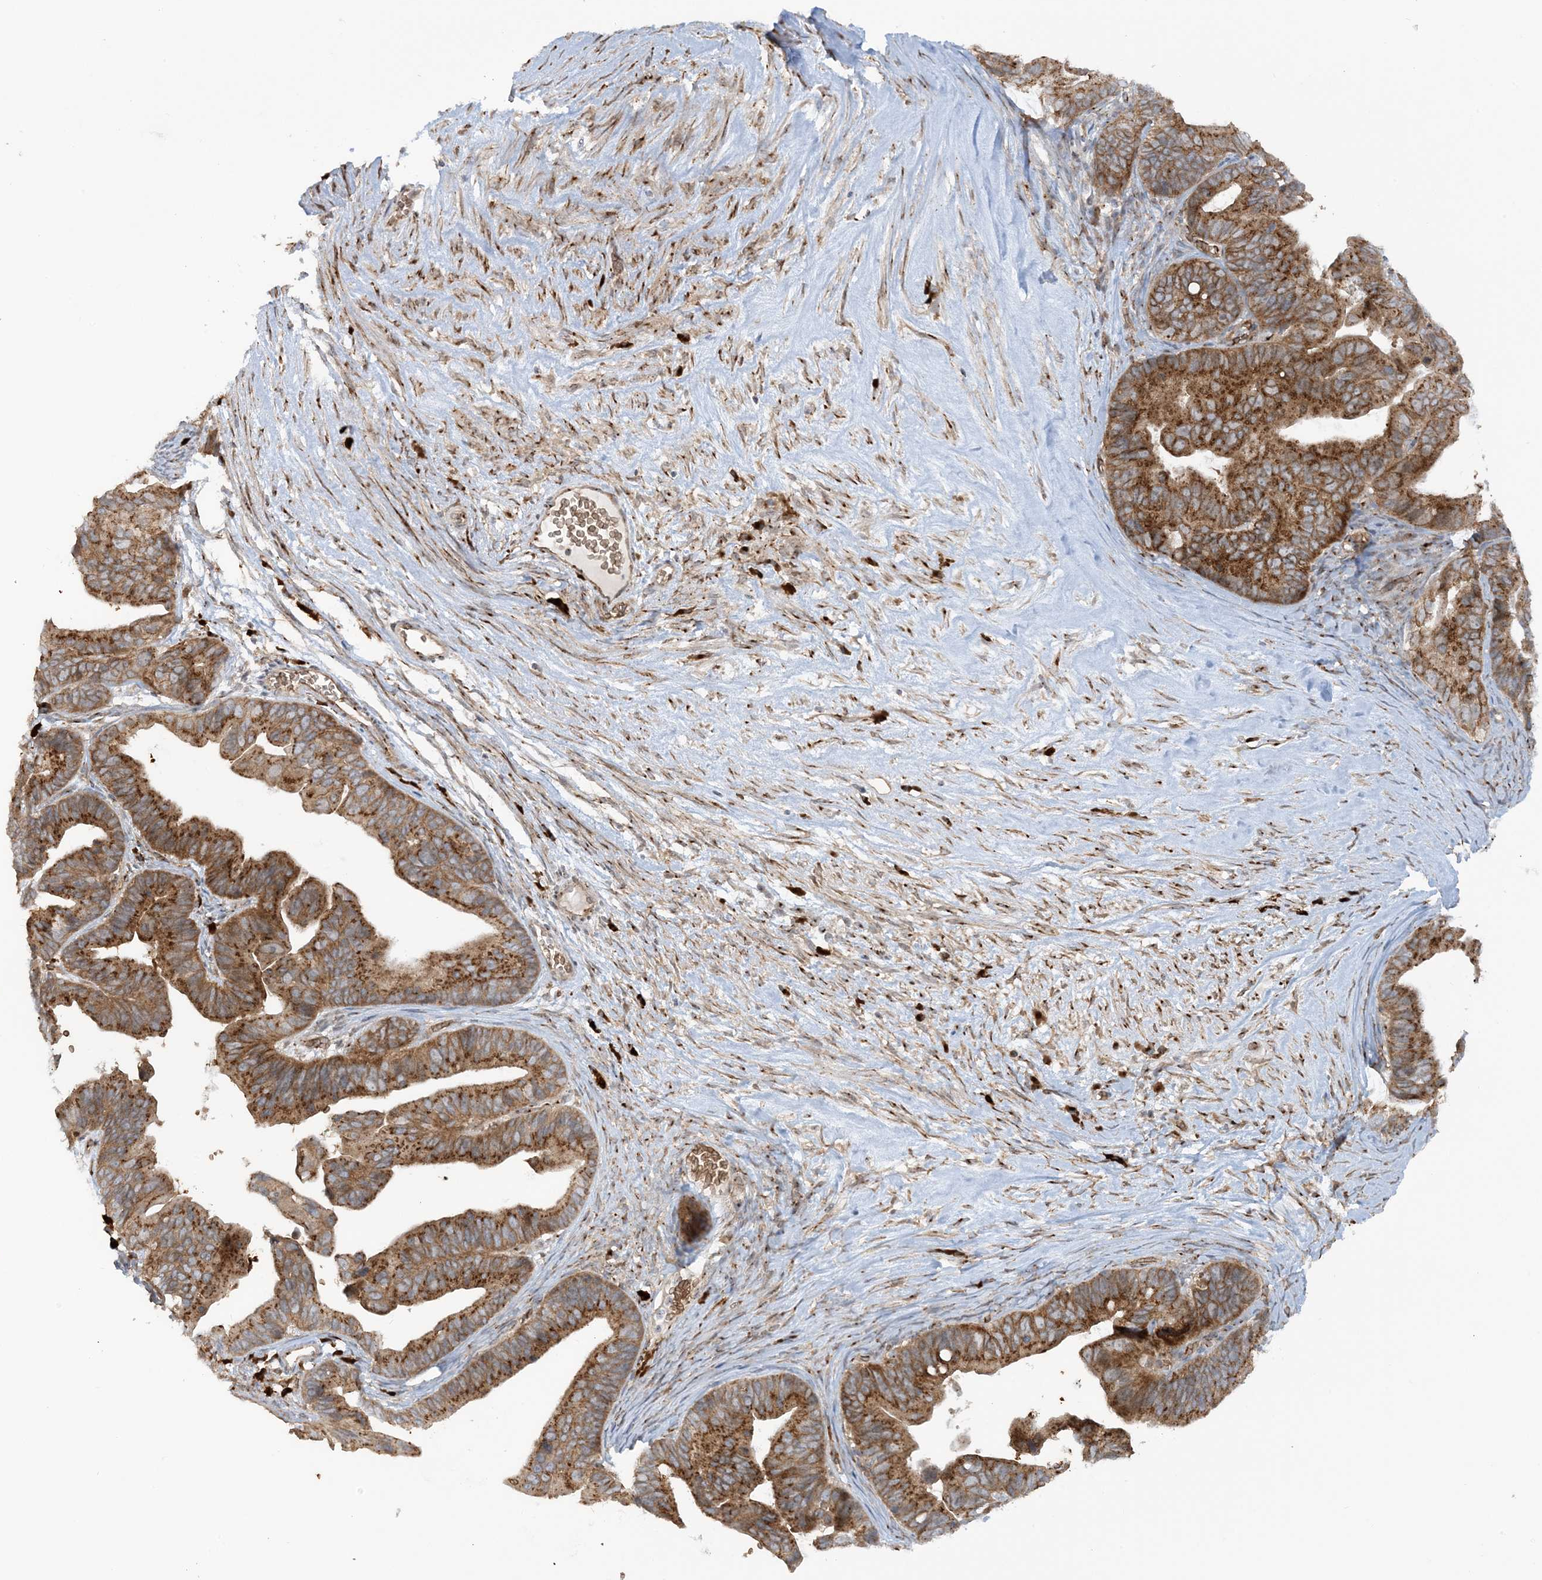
{"staining": {"intensity": "moderate", "quantity": ">75%", "location": "cytoplasmic/membranous"}, "tissue": "ovarian cancer", "cell_type": "Tumor cells", "image_type": "cancer", "snomed": [{"axis": "morphology", "description": "Cystadenocarcinoma, serous, NOS"}, {"axis": "topography", "description": "Ovary"}], "caption": "This is an image of IHC staining of serous cystadenocarcinoma (ovarian), which shows moderate positivity in the cytoplasmic/membranous of tumor cells.", "gene": "RPP40", "patient": {"sex": "female", "age": 56}}